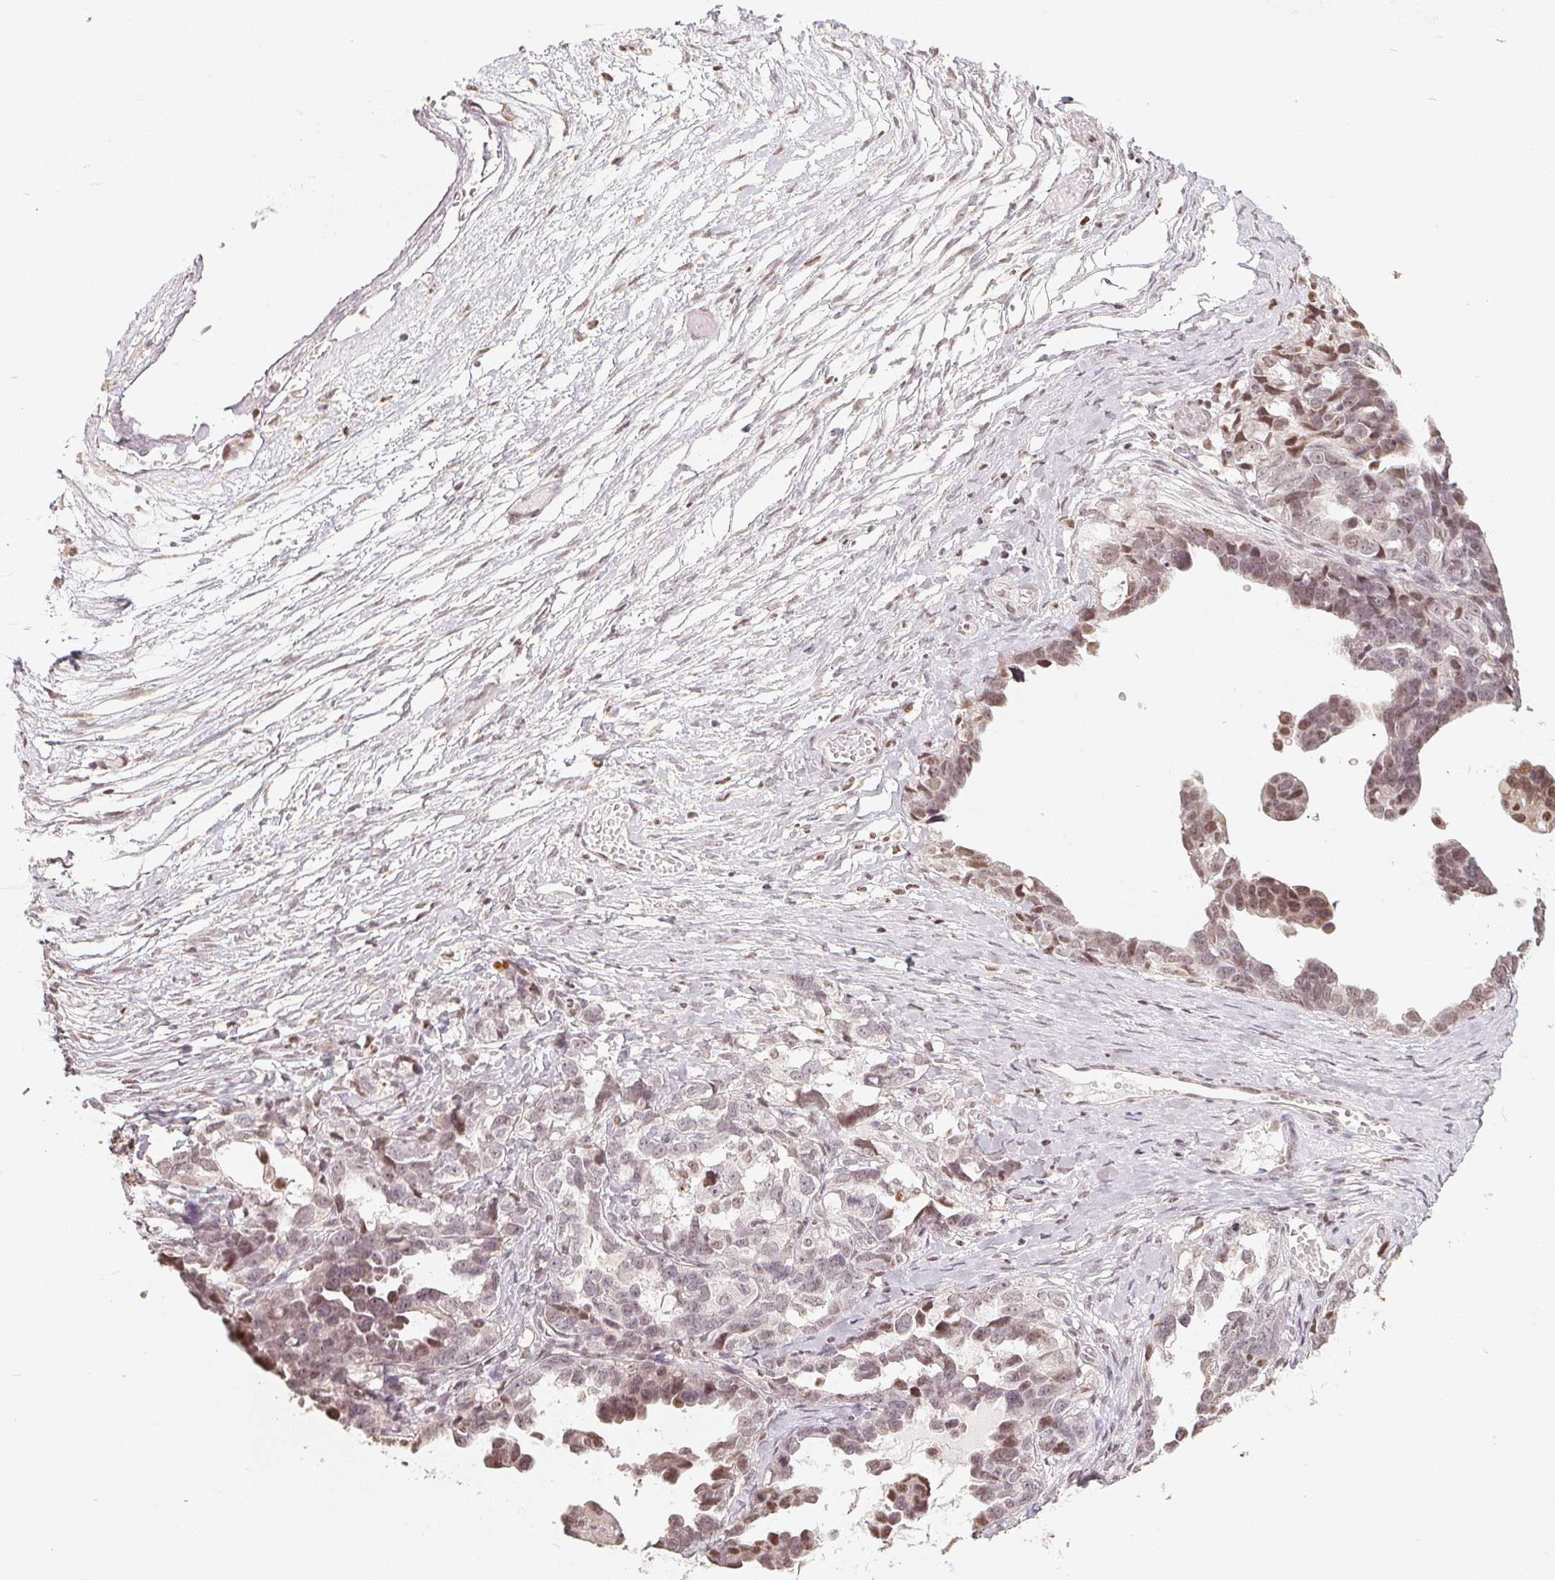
{"staining": {"intensity": "weak", "quantity": "<25%", "location": "nuclear"}, "tissue": "ovarian cancer", "cell_type": "Tumor cells", "image_type": "cancer", "snomed": [{"axis": "morphology", "description": "Cystadenocarcinoma, serous, NOS"}, {"axis": "topography", "description": "Ovary"}], "caption": "IHC of human ovarian cancer (serous cystadenocarcinoma) demonstrates no staining in tumor cells.", "gene": "CCDC138", "patient": {"sex": "female", "age": 69}}